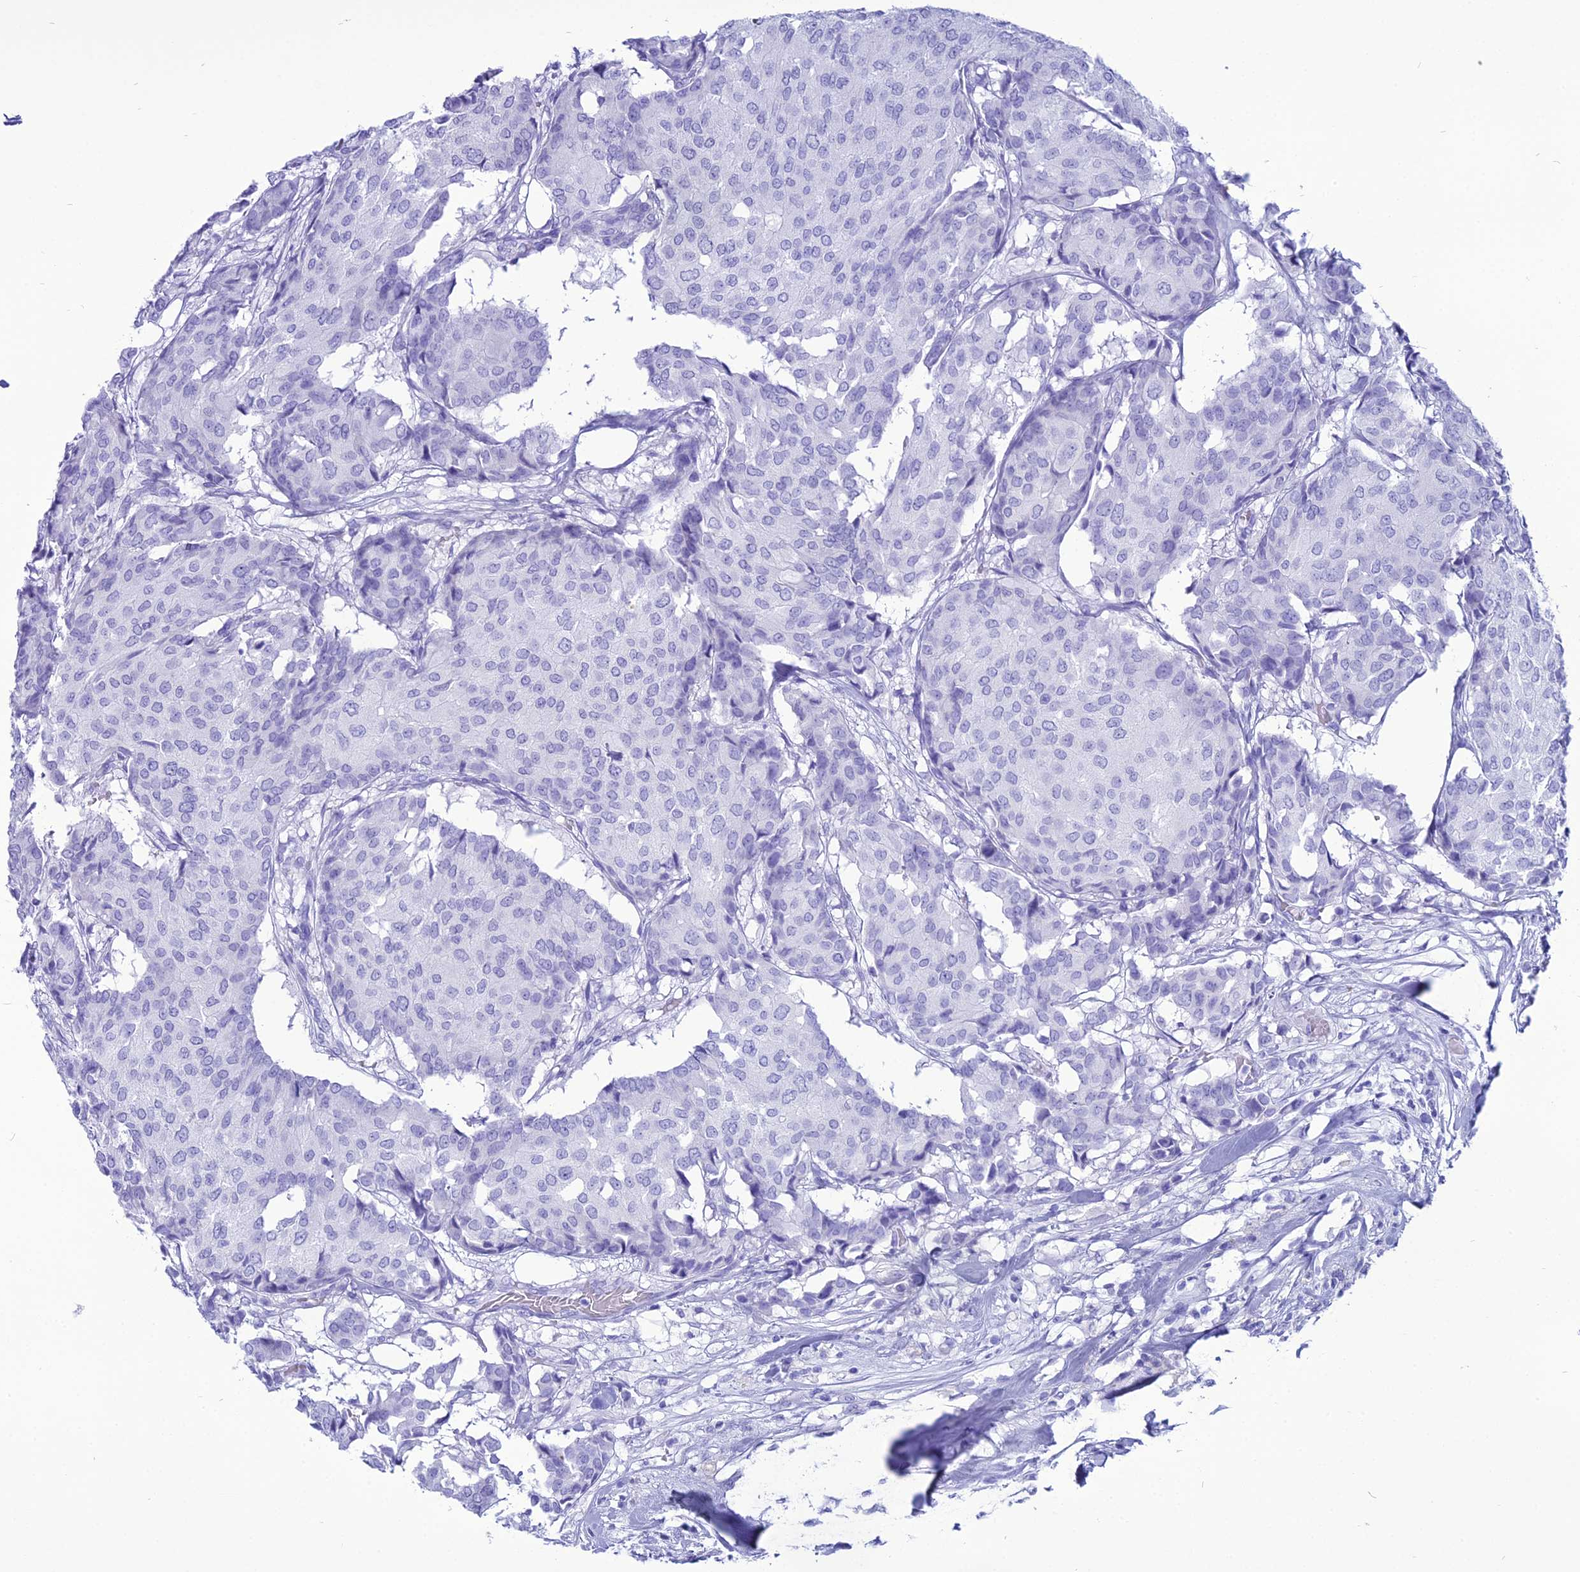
{"staining": {"intensity": "negative", "quantity": "none", "location": "none"}, "tissue": "breast cancer", "cell_type": "Tumor cells", "image_type": "cancer", "snomed": [{"axis": "morphology", "description": "Duct carcinoma"}, {"axis": "topography", "description": "Breast"}], "caption": "Image shows no protein expression in tumor cells of breast intraductal carcinoma tissue.", "gene": "PNMA5", "patient": {"sex": "female", "age": 75}}